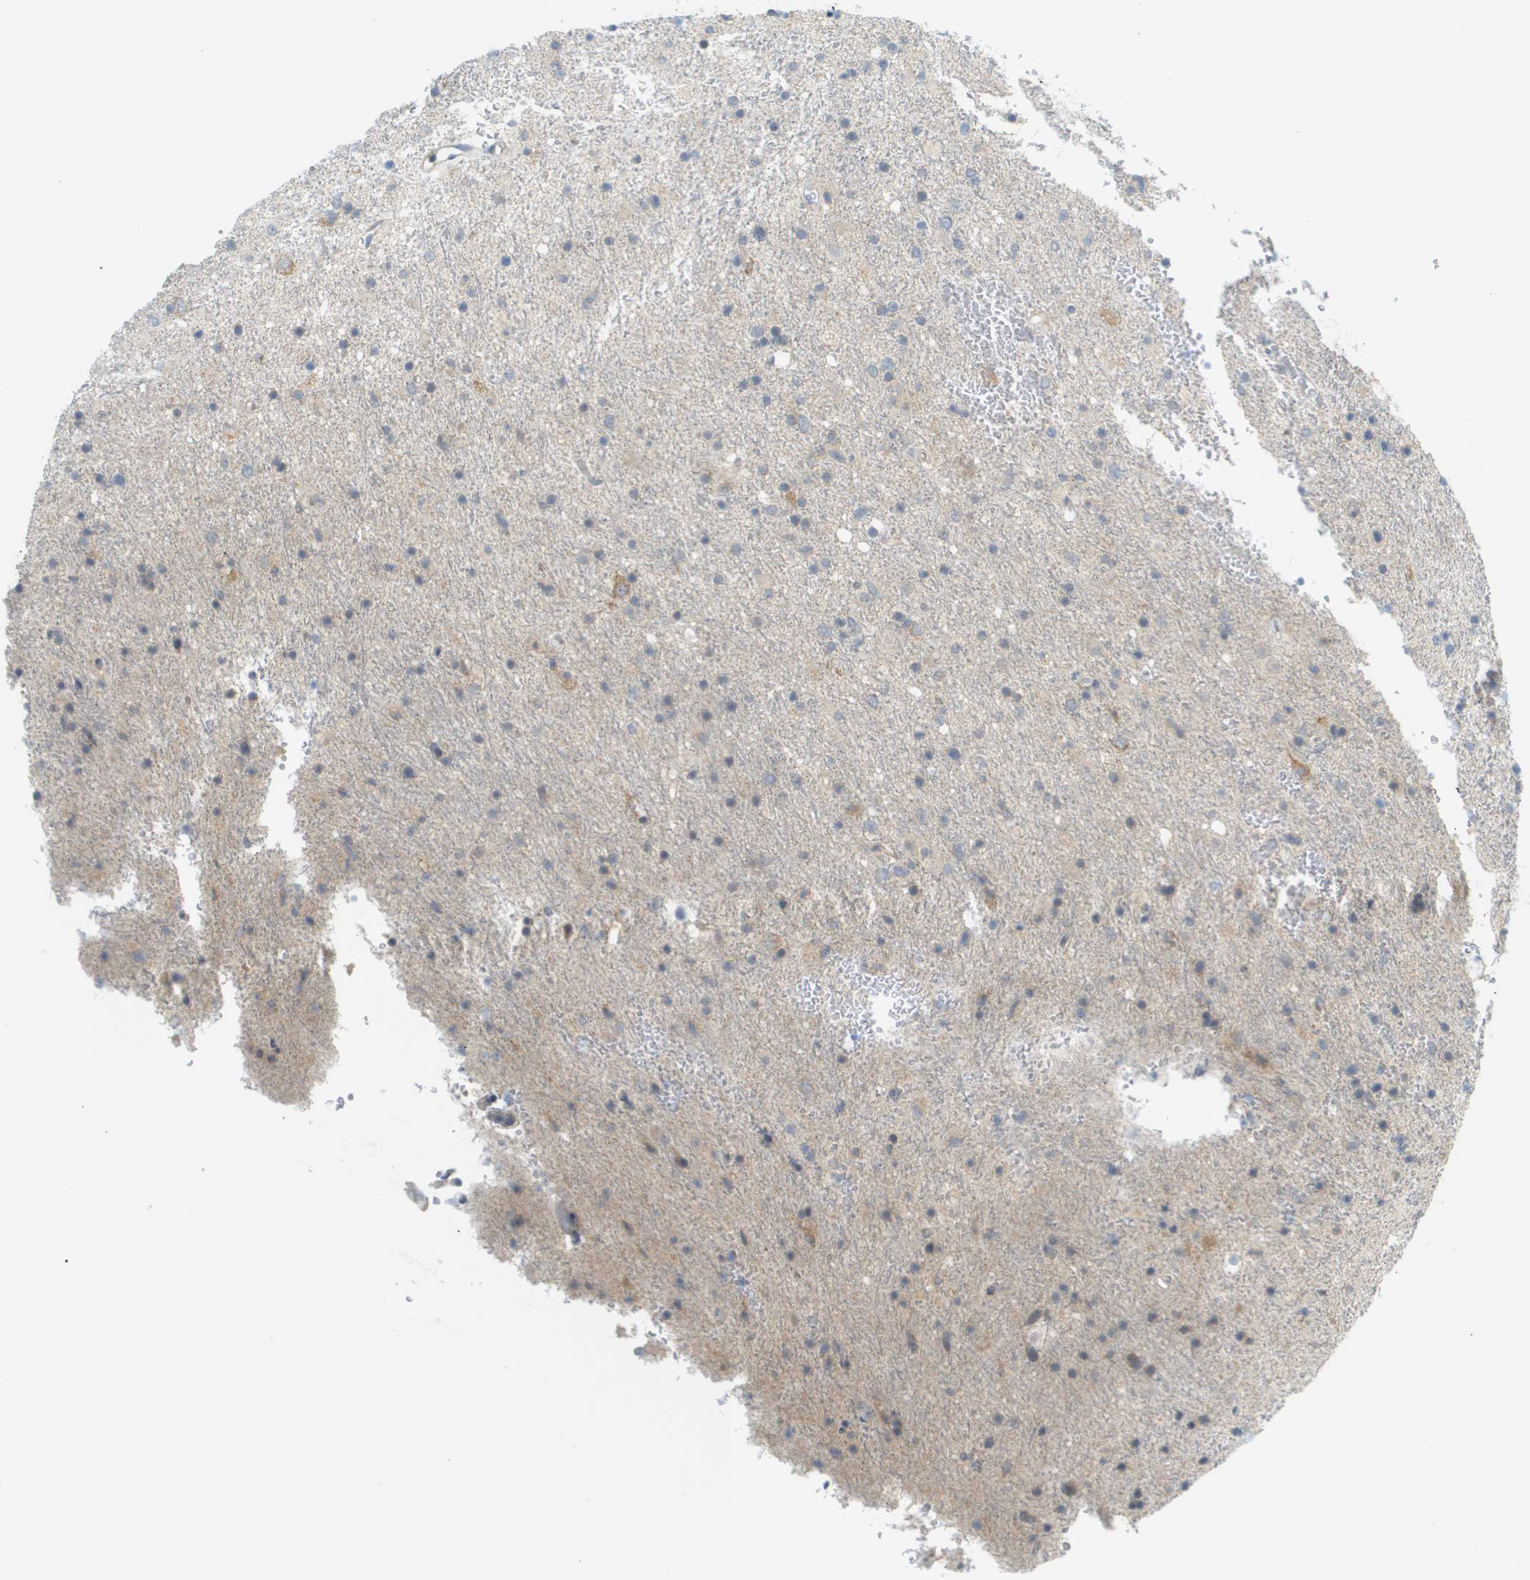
{"staining": {"intensity": "weak", "quantity": "<25%", "location": "cytoplasmic/membranous"}, "tissue": "glioma", "cell_type": "Tumor cells", "image_type": "cancer", "snomed": [{"axis": "morphology", "description": "Glioma, malignant, Low grade"}, {"axis": "topography", "description": "Brain"}], "caption": "Protein analysis of malignant low-grade glioma shows no significant expression in tumor cells.", "gene": "PROC", "patient": {"sex": "male", "age": 77}}